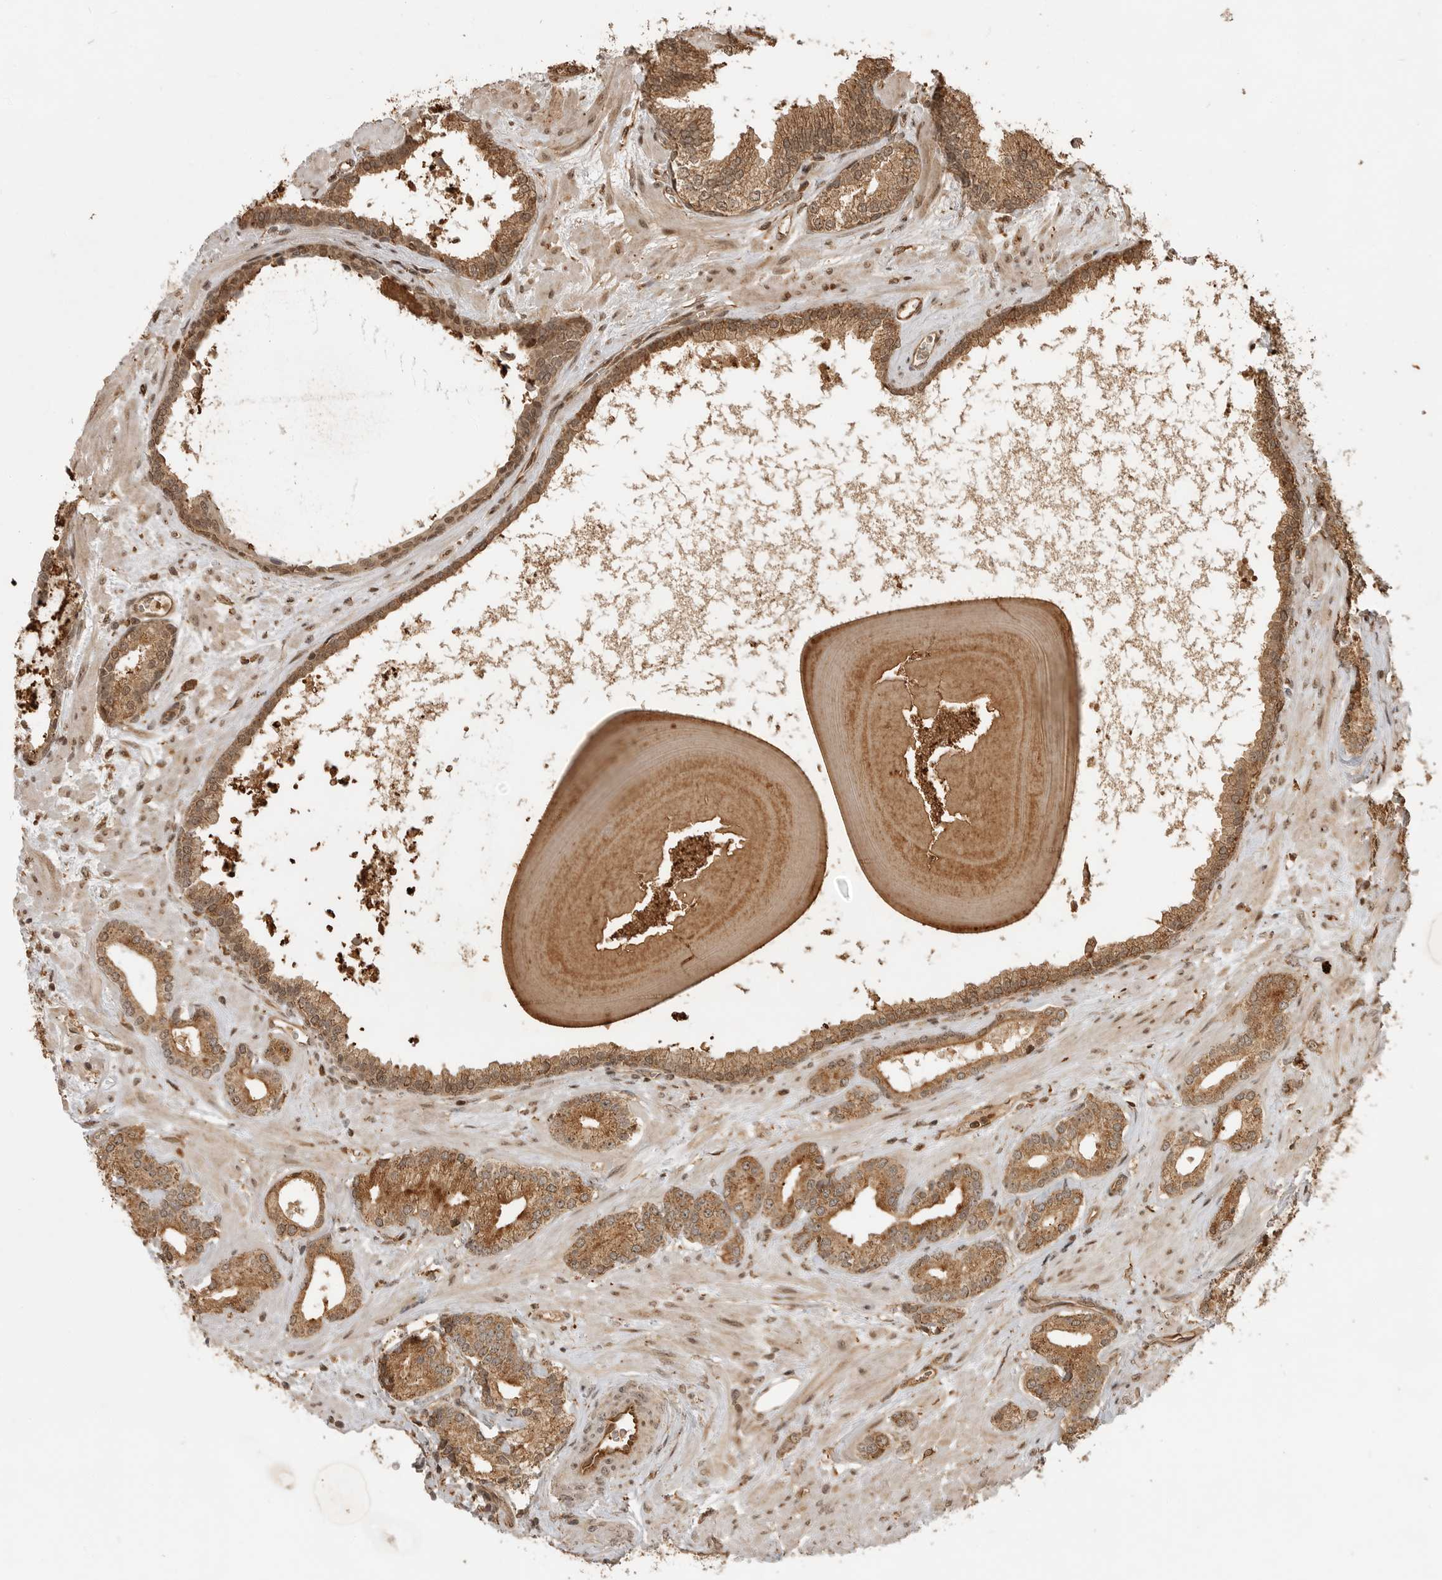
{"staining": {"intensity": "strong", "quantity": ">75%", "location": "cytoplasmic/membranous"}, "tissue": "prostate cancer", "cell_type": "Tumor cells", "image_type": "cancer", "snomed": [{"axis": "morphology", "description": "Adenocarcinoma, Low grade"}, {"axis": "topography", "description": "Prostate"}], "caption": "Protein expression analysis of human prostate low-grade adenocarcinoma reveals strong cytoplasmic/membranous expression in about >75% of tumor cells.", "gene": "BMP2K", "patient": {"sex": "male", "age": 70}}